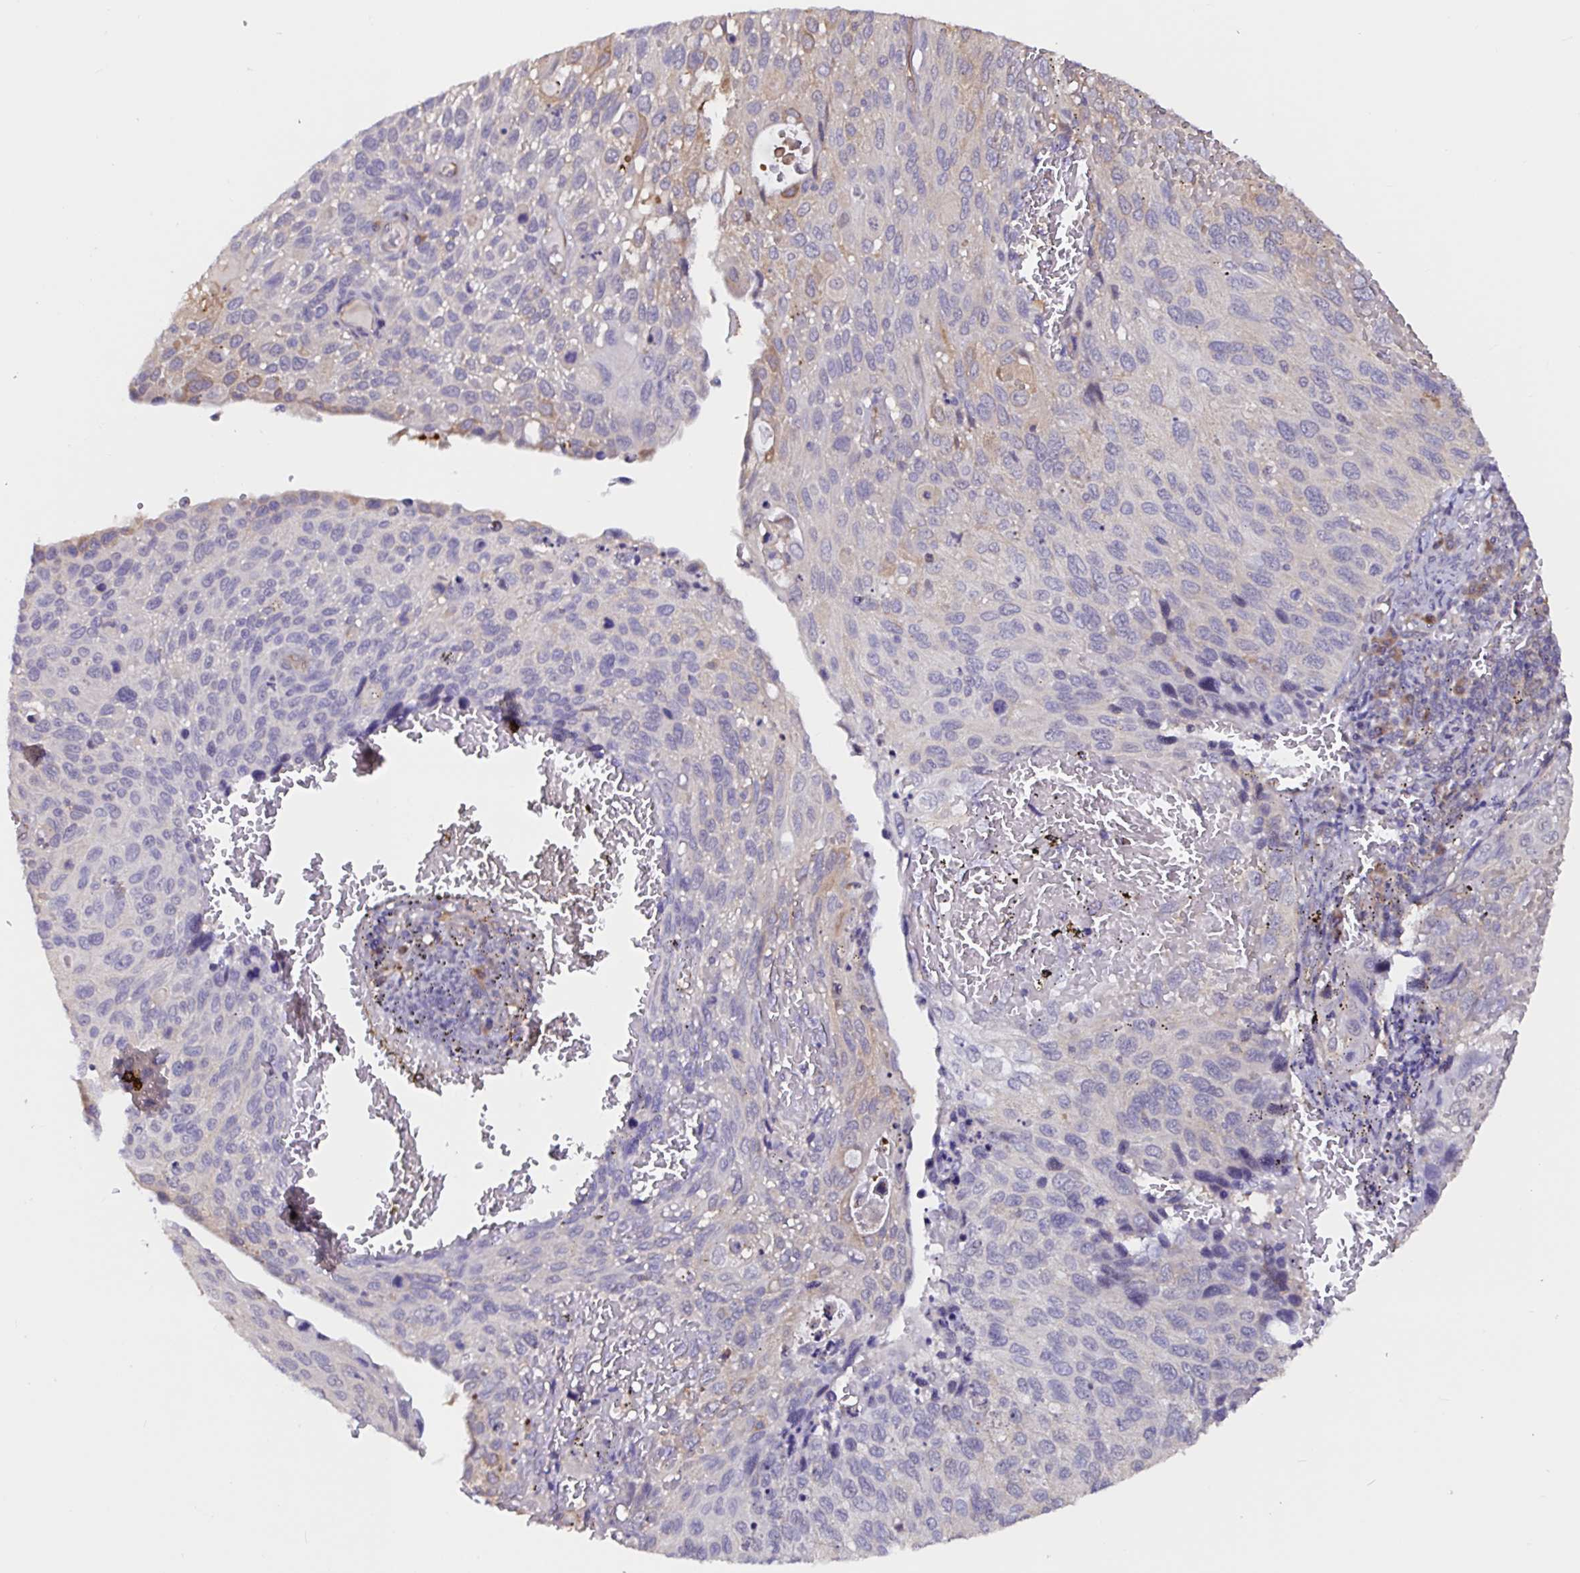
{"staining": {"intensity": "weak", "quantity": "<25%", "location": "cytoplasmic/membranous"}, "tissue": "cervical cancer", "cell_type": "Tumor cells", "image_type": "cancer", "snomed": [{"axis": "morphology", "description": "Squamous cell carcinoma, NOS"}, {"axis": "topography", "description": "Cervix"}], "caption": "A micrograph of human cervical cancer (squamous cell carcinoma) is negative for staining in tumor cells. (IHC, brightfield microscopy, high magnification).", "gene": "RSRP1", "patient": {"sex": "female", "age": 70}}